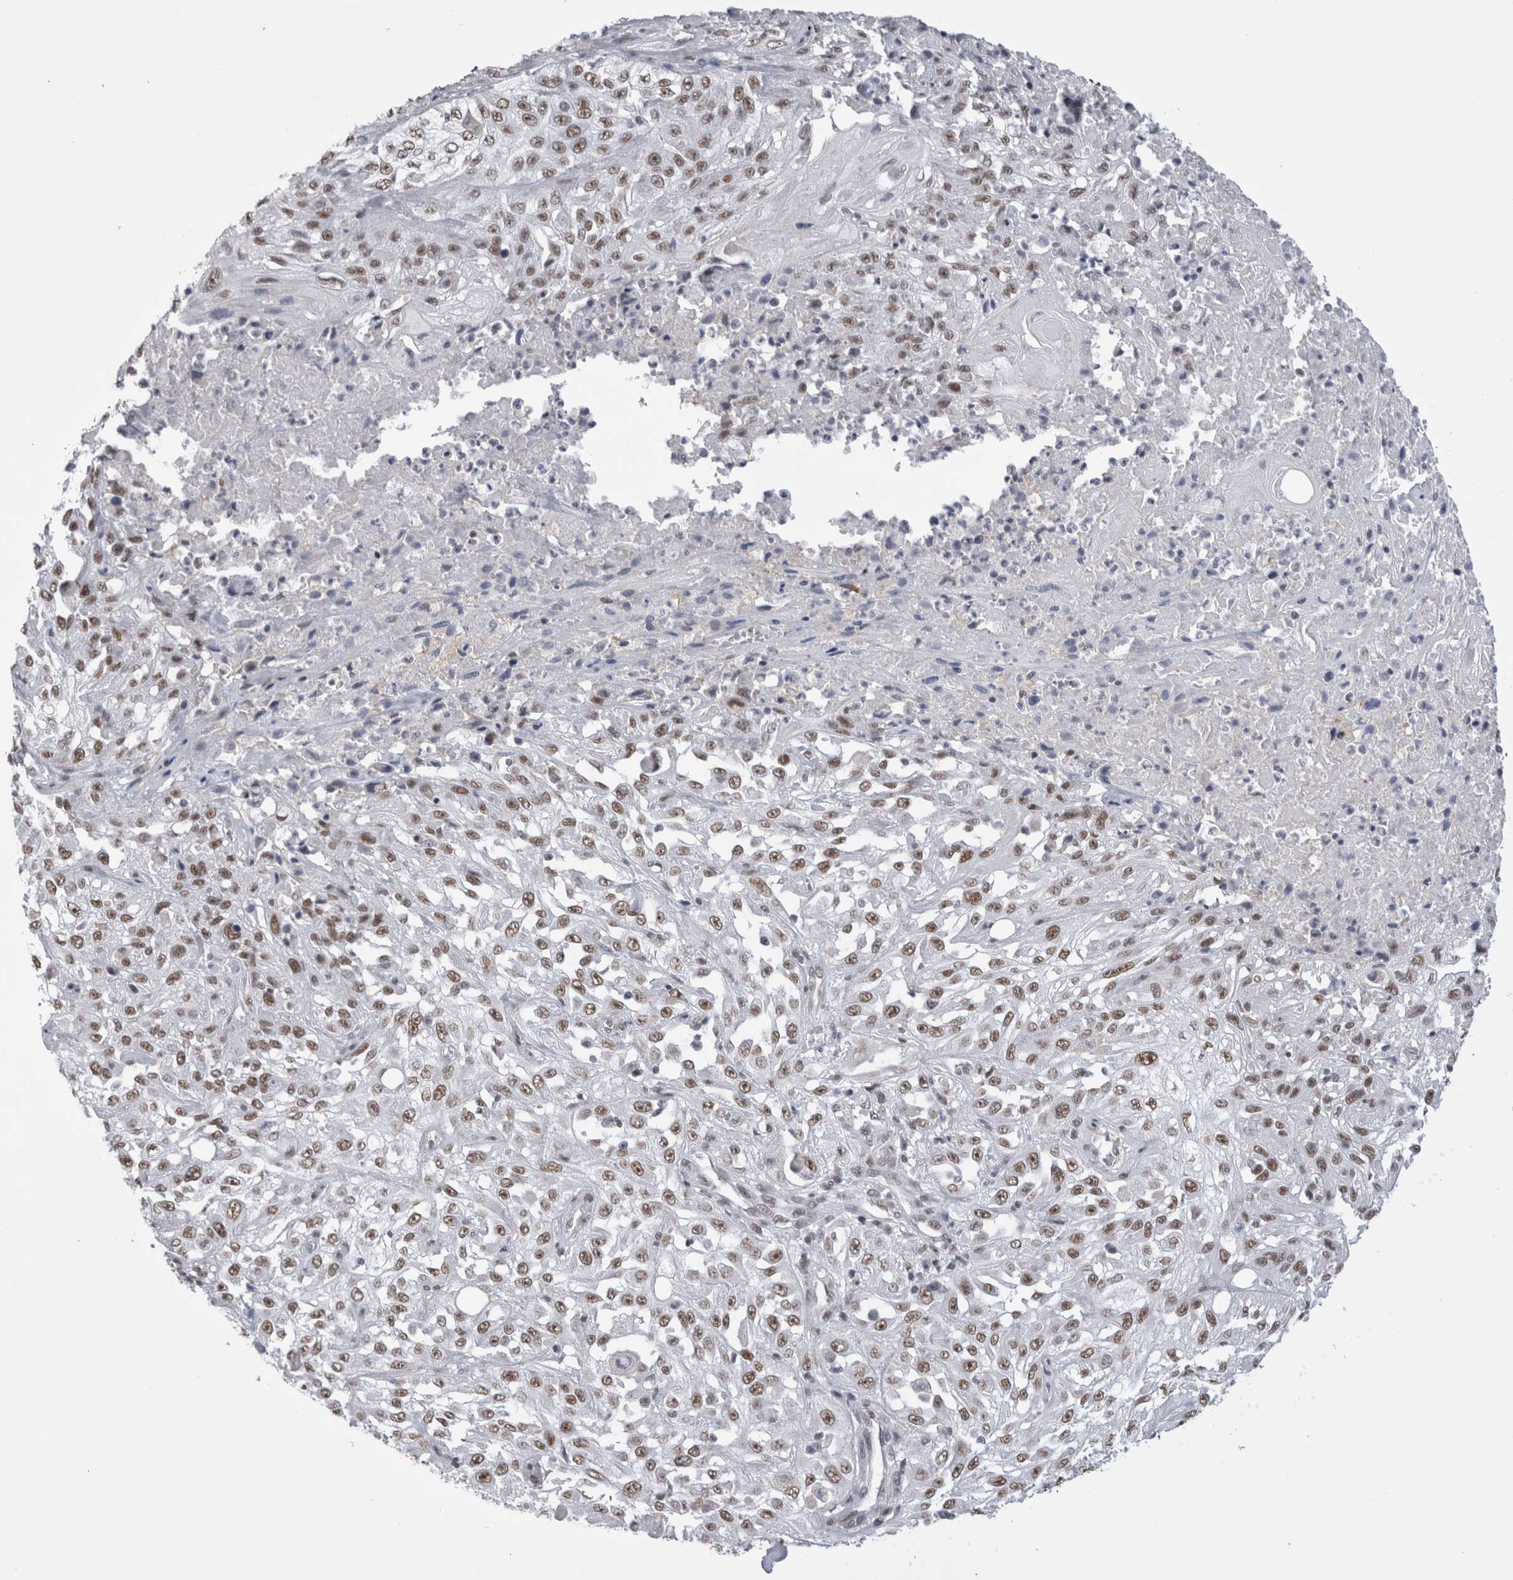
{"staining": {"intensity": "moderate", "quantity": ">75%", "location": "nuclear"}, "tissue": "skin cancer", "cell_type": "Tumor cells", "image_type": "cancer", "snomed": [{"axis": "morphology", "description": "Squamous cell carcinoma, NOS"}, {"axis": "morphology", "description": "Squamous cell carcinoma, metastatic, NOS"}, {"axis": "topography", "description": "Skin"}, {"axis": "topography", "description": "Lymph node"}], "caption": "Human skin cancer (metastatic squamous cell carcinoma) stained with a protein marker exhibits moderate staining in tumor cells.", "gene": "API5", "patient": {"sex": "male", "age": 75}}